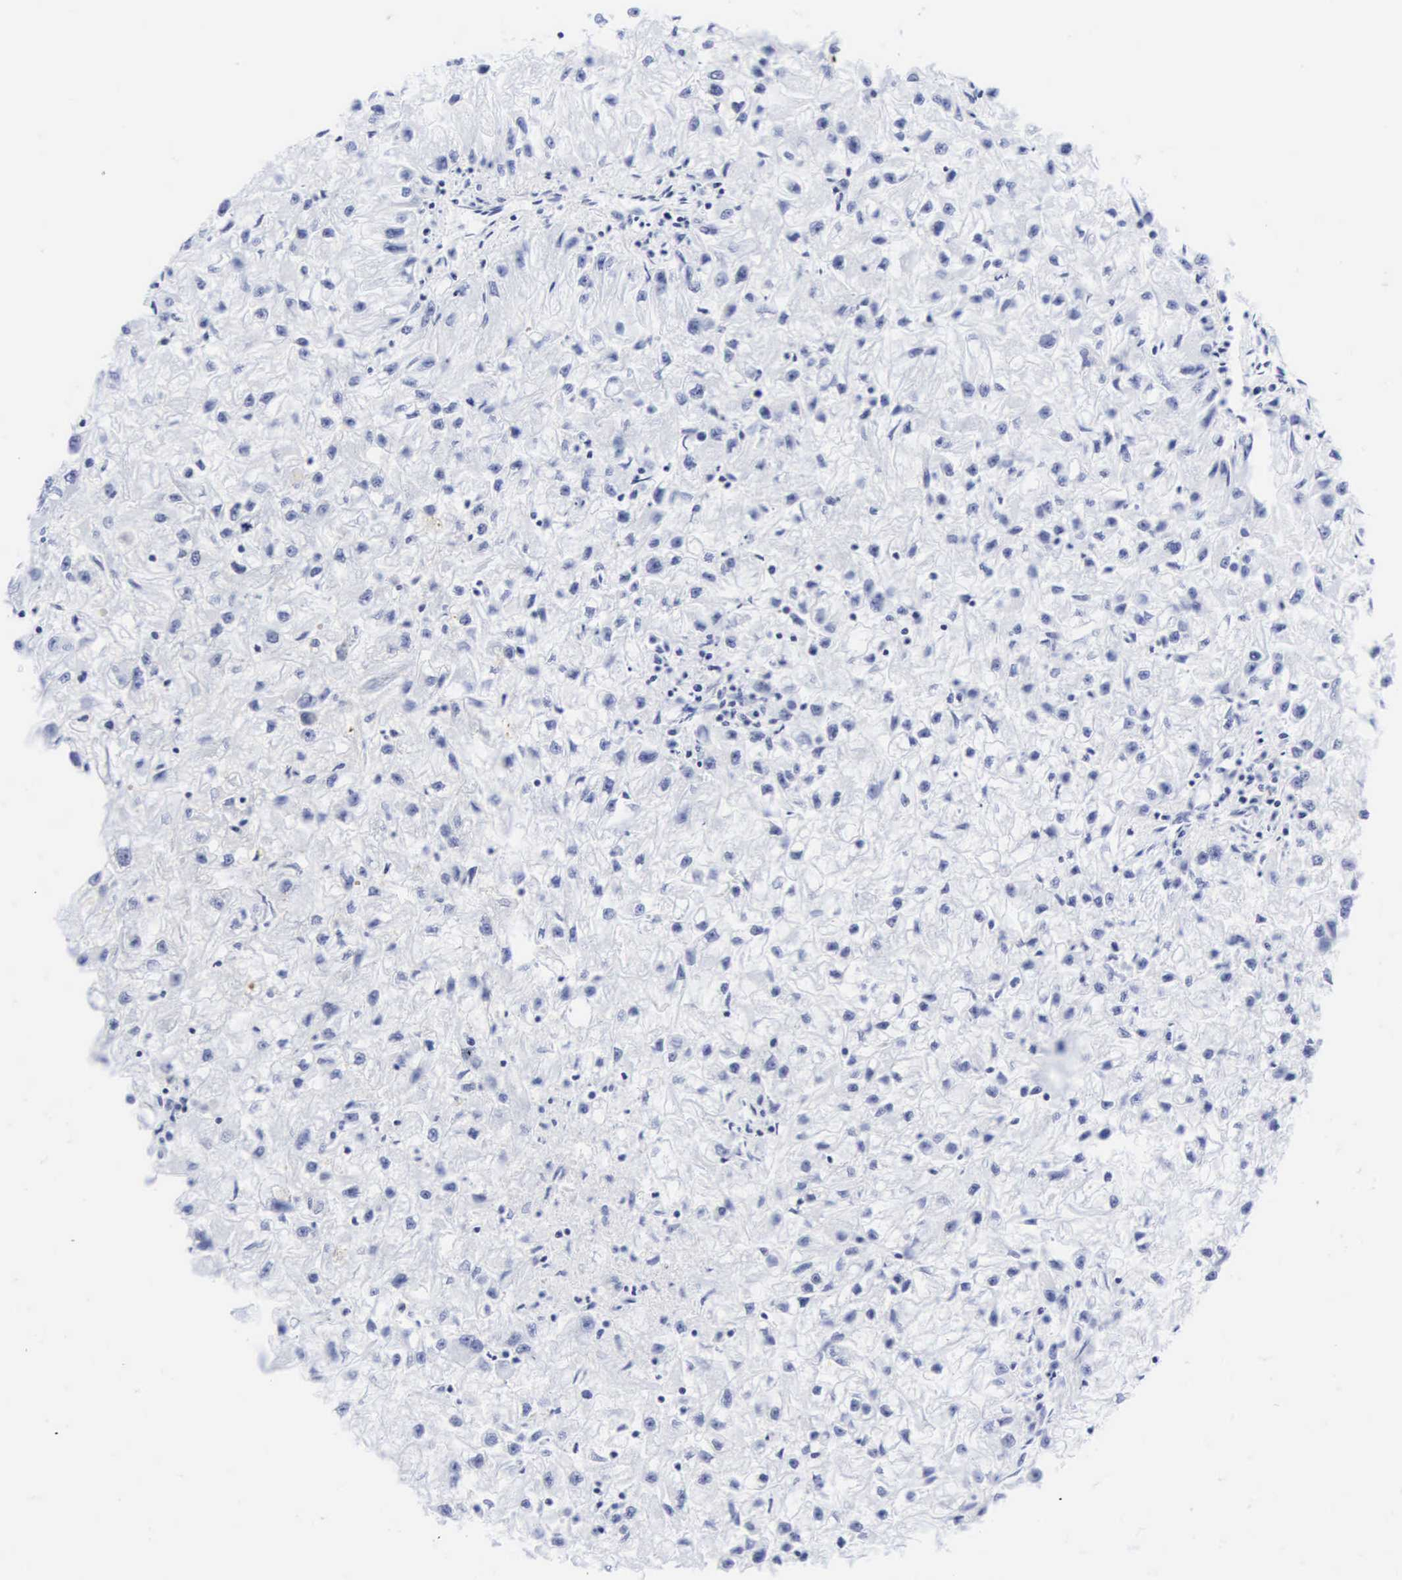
{"staining": {"intensity": "negative", "quantity": "none", "location": "none"}, "tissue": "renal cancer", "cell_type": "Tumor cells", "image_type": "cancer", "snomed": [{"axis": "morphology", "description": "Adenocarcinoma, NOS"}, {"axis": "topography", "description": "Kidney"}], "caption": "Tumor cells are negative for brown protein staining in renal adenocarcinoma. (DAB (3,3'-diaminobenzidine) immunohistochemistry visualized using brightfield microscopy, high magnification).", "gene": "CGB3", "patient": {"sex": "male", "age": 59}}